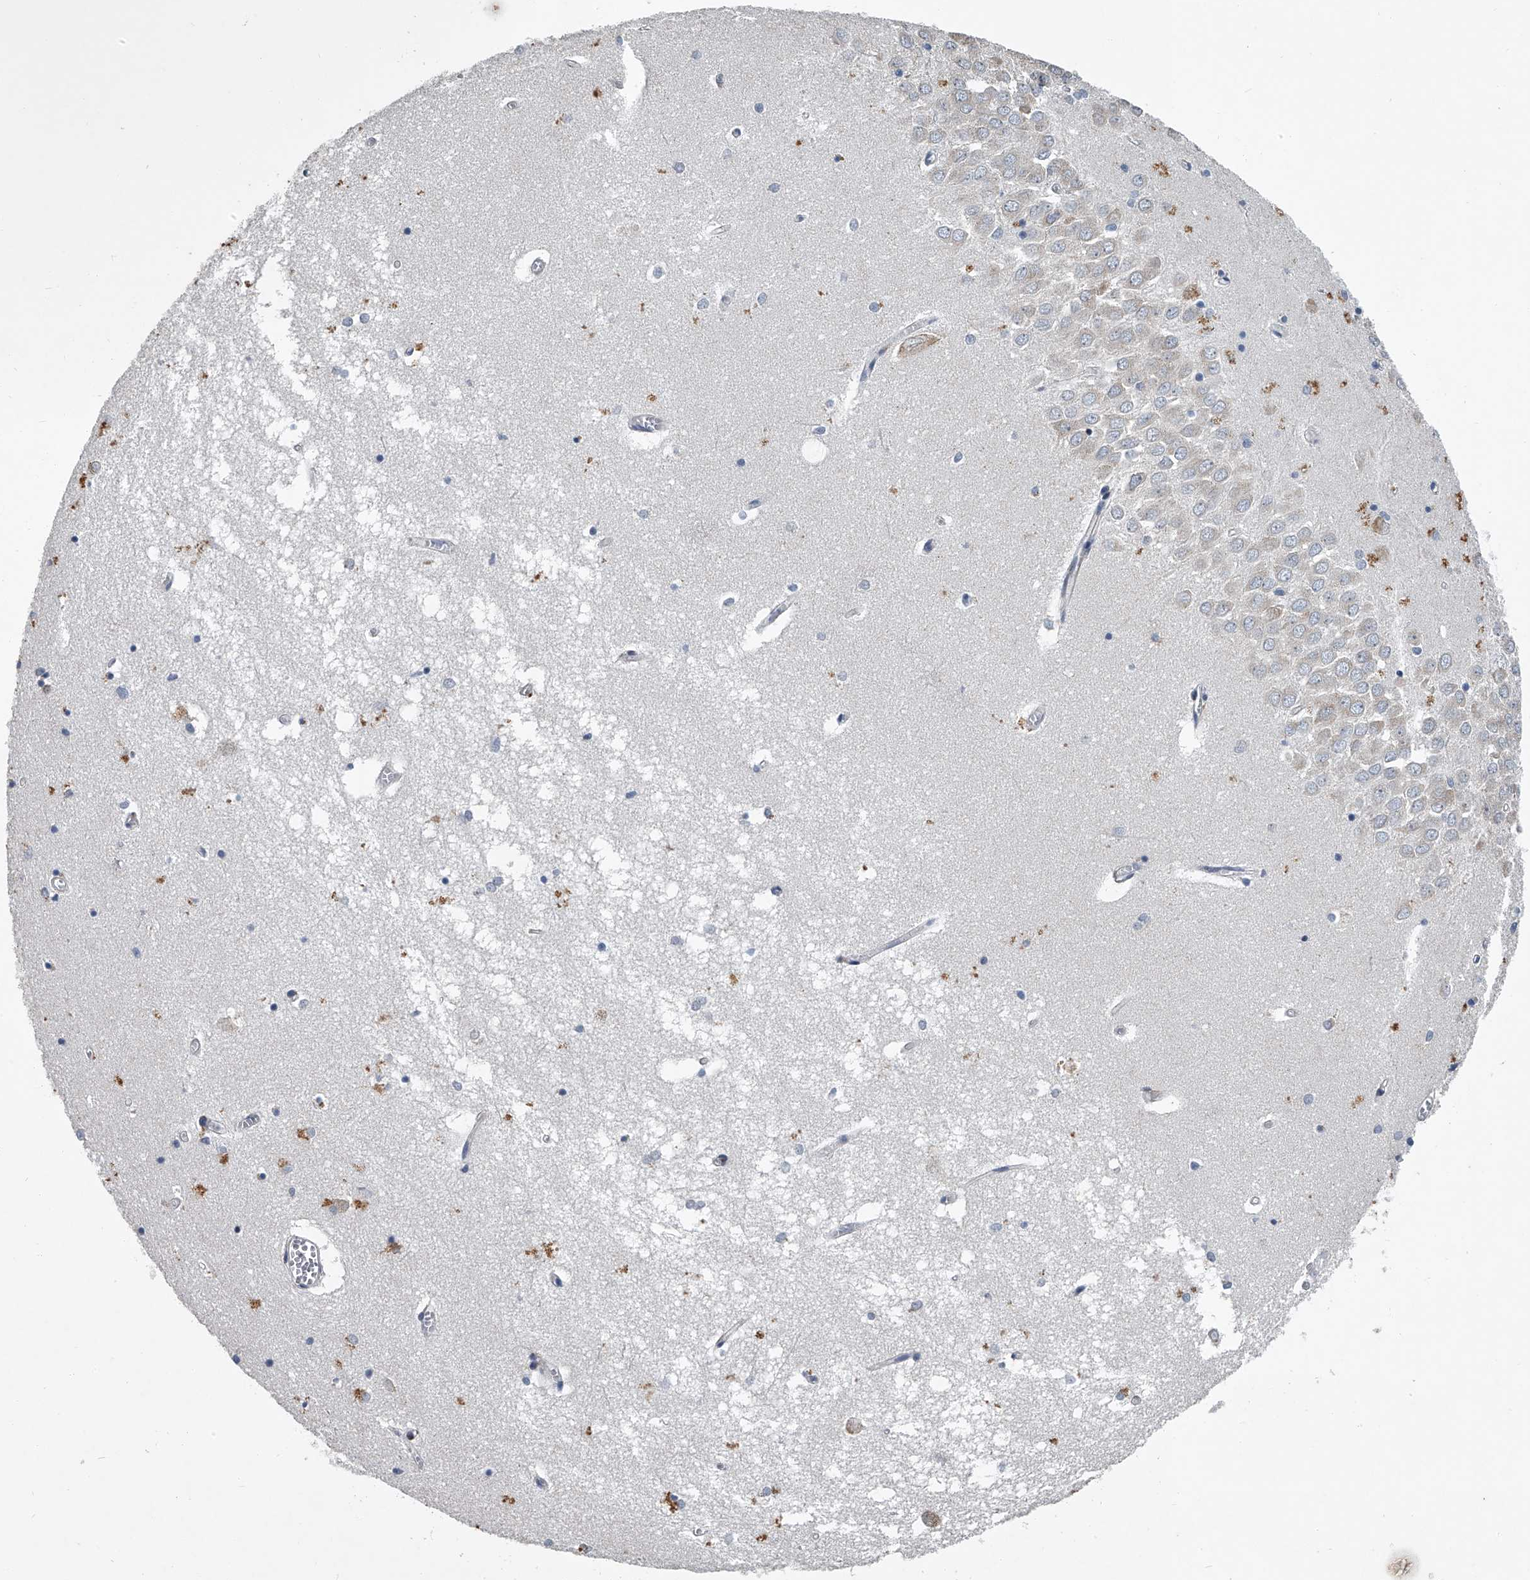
{"staining": {"intensity": "moderate", "quantity": "<25%", "location": "cytoplasmic/membranous"}, "tissue": "hippocampus", "cell_type": "Glial cells", "image_type": "normal", "snomed": [{"axis": "morphology", "description": "Normal tissue, NOS"}, {"axis": "topography", "description": "Hippocampus"}], "caption": "Moderate cytoplasmic/membranous positivity for a protein is appreciated in approximately <25% of glial cells of unremarkable hippocampus using immunohistochemistry (IHC).", "gene": "TMEM63C", "patient": {"sex": "male", "age": 70}}